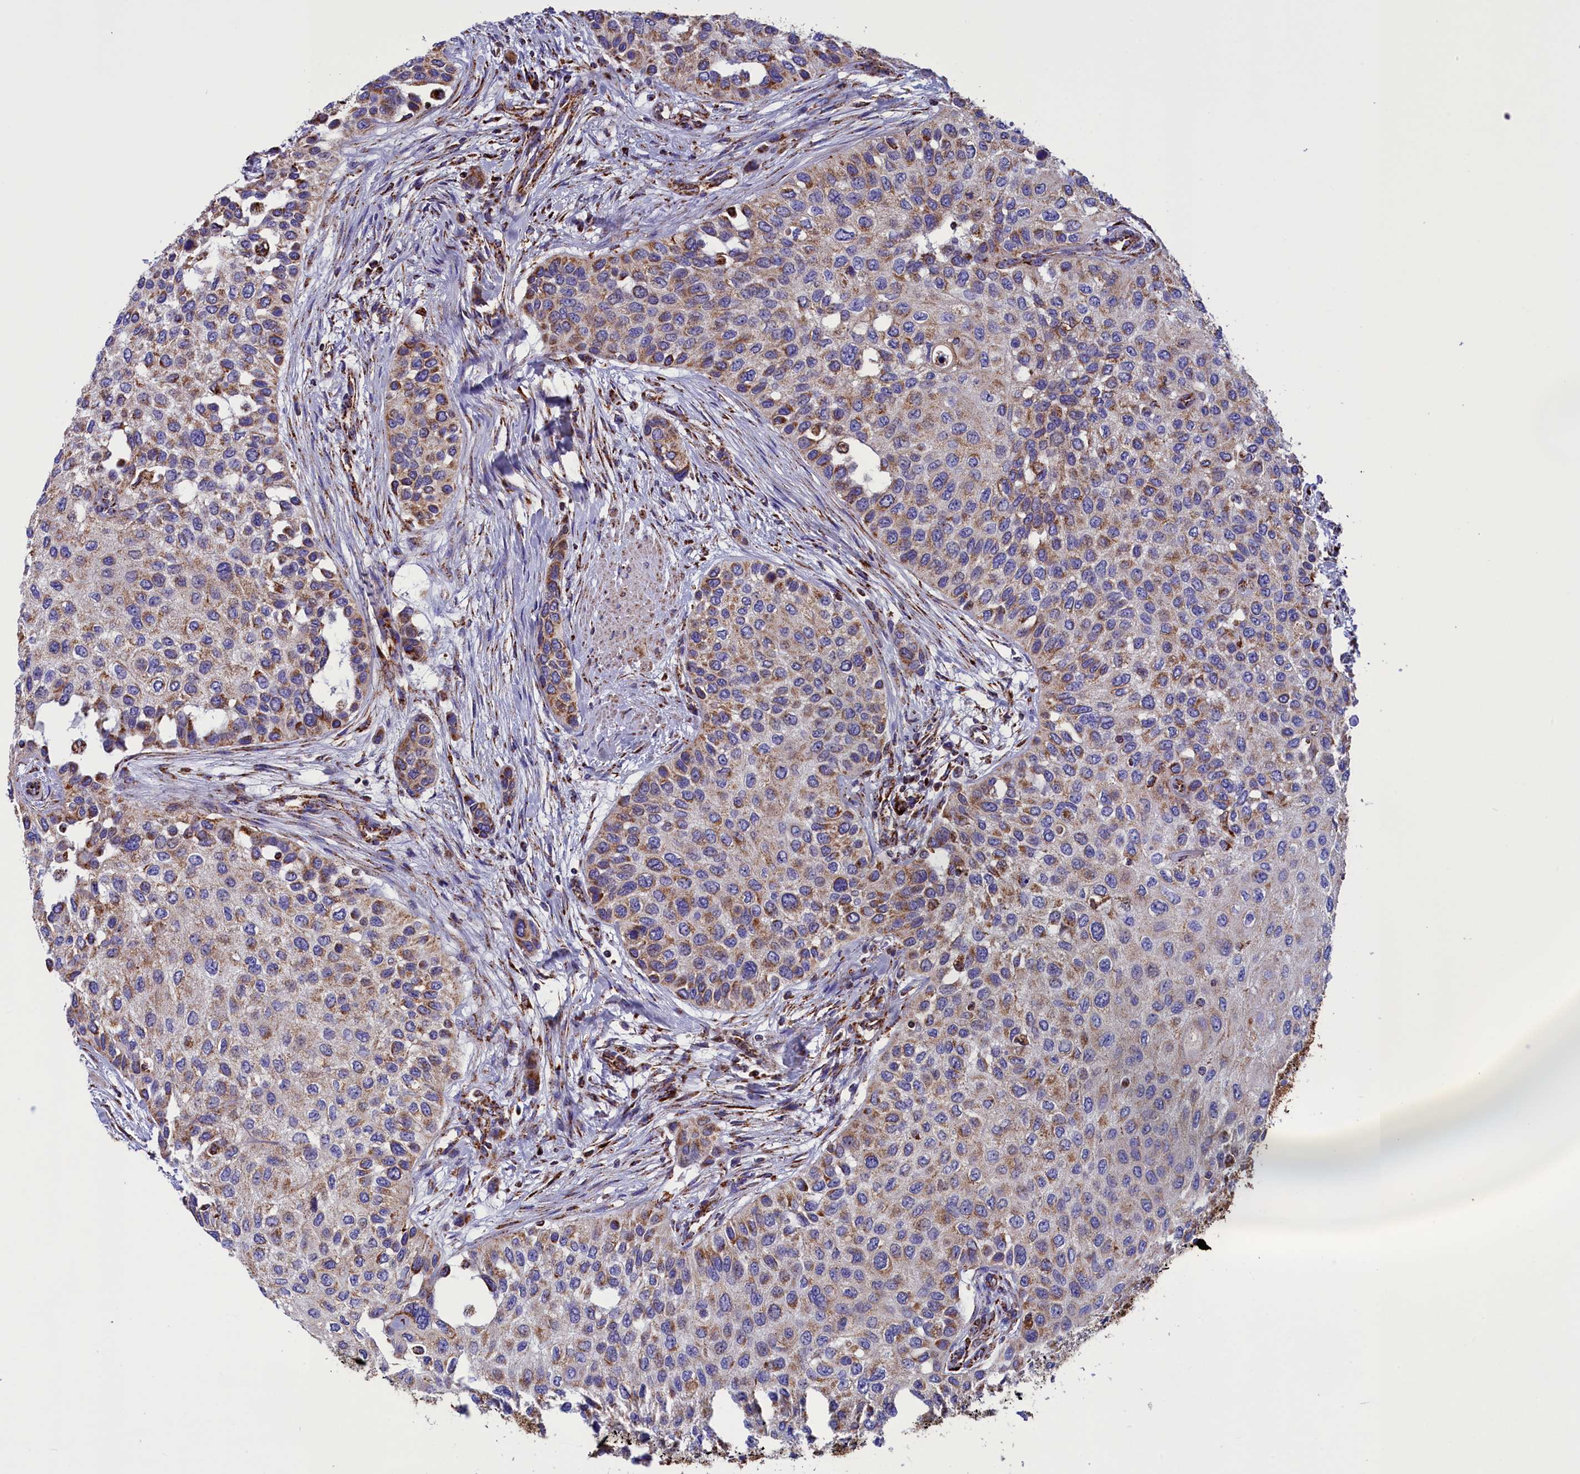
{"staining": {"intensity": "moderate", "quantity": ">75%", "location": "cytoplasmic/membranous"}, "tissue": "urothelial cancer", "cell_type": "Tumor cells", "image_type": "cancer", "snomed": [{"axis": "morphology", "description": "Normal tissue, NOS"}, {"axis": "morphology", "description": "Urothelial carcinoma, High grade"}, {"axis": "topography", "description": "Vascular tissue"}, {"axis": "topography", "description": "Urinary bladder"}], "caption": "An IHC micrograph of neoplastic tissue is shown. Protein staining in brown highlights moderate cytoplasmic/membranous positivity in urothelial cancer within tumor cells.", "gene": "SLC39A3", "patient": {"sex": "female", "age": 56}}